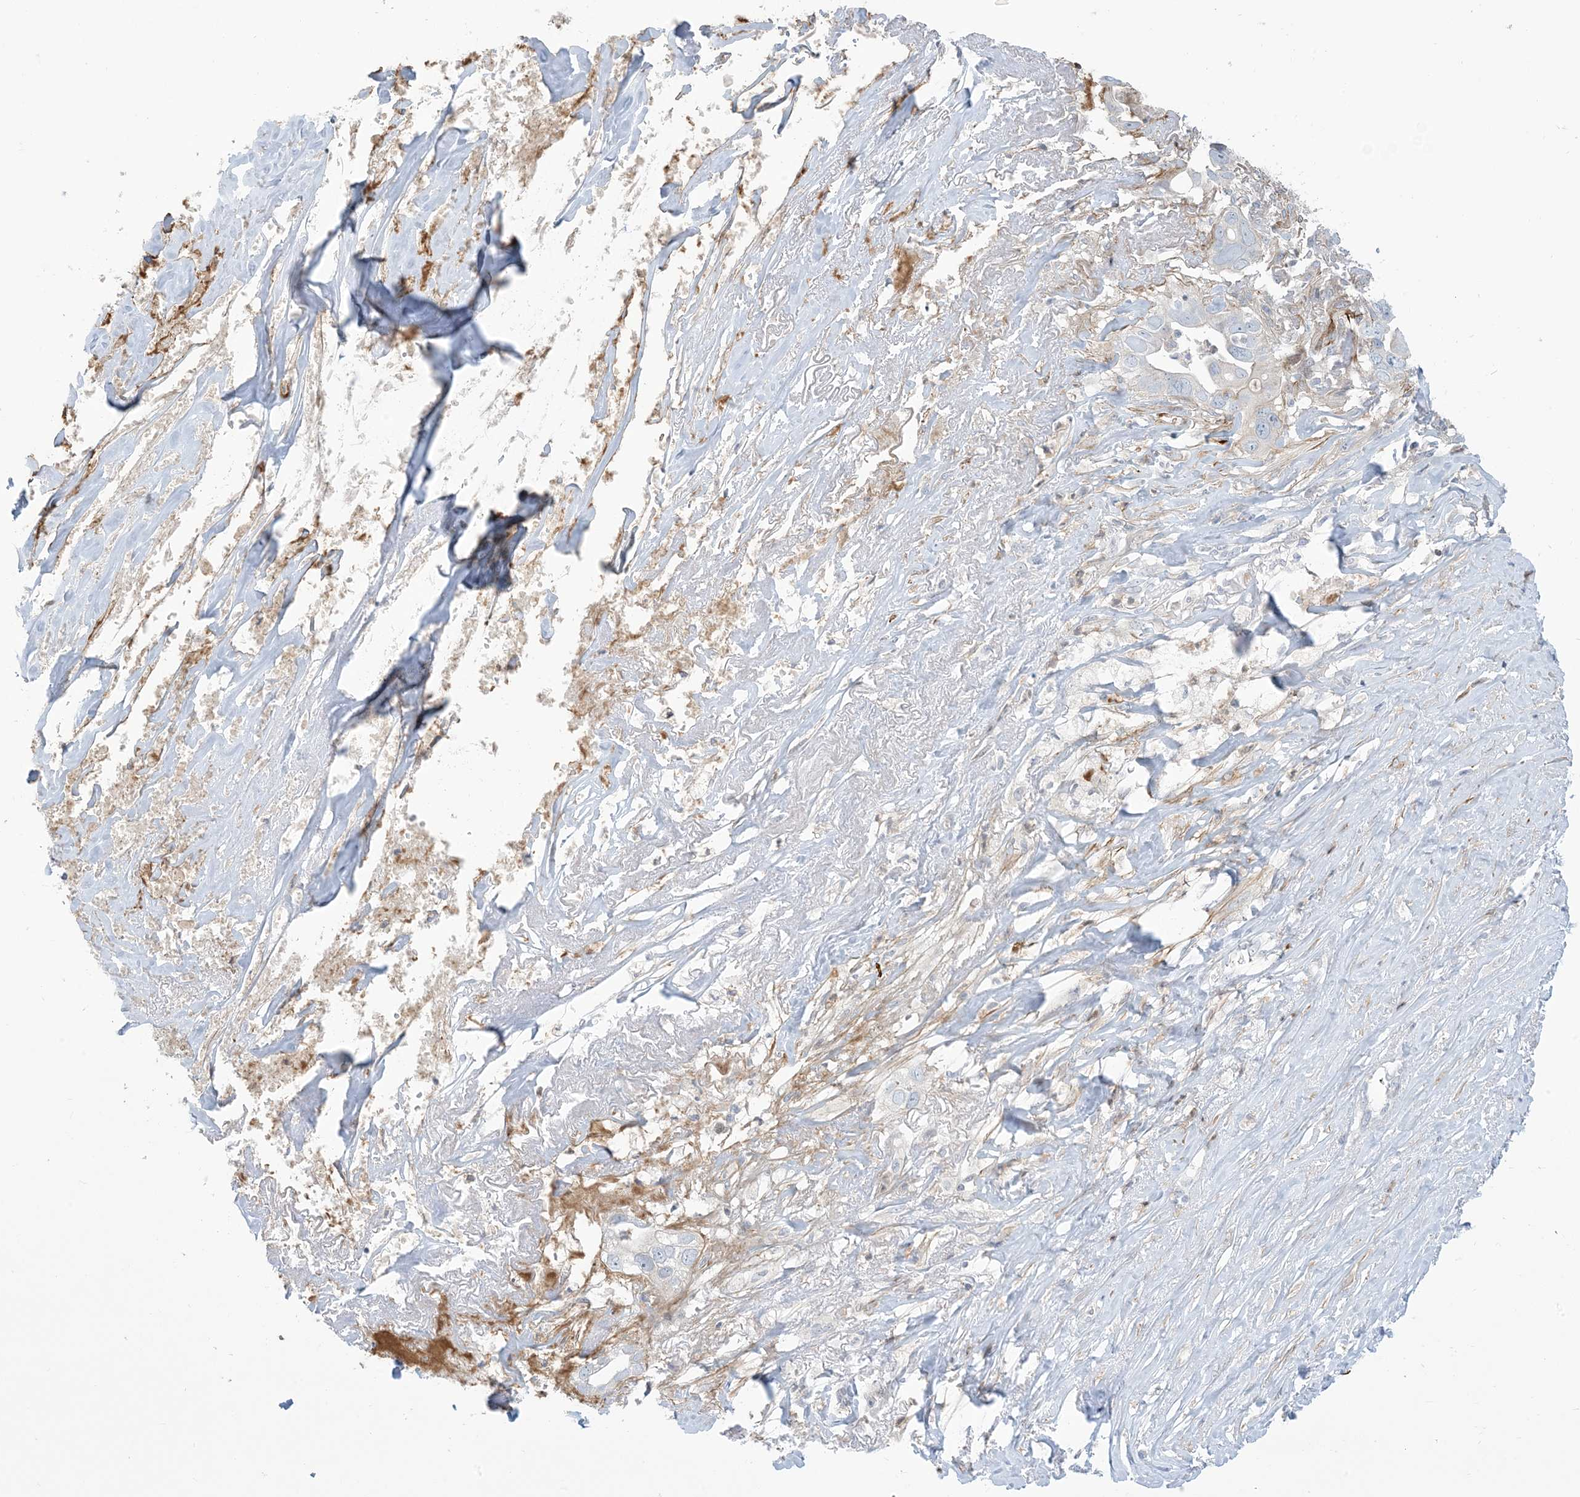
{"staining": {"intensity": "negative", "quantity": "none", "location": "none"}, "tissue": "liver cancer", "cell_type": "Tumor cells", "image_type": "cancer", "snomed": [{"axis": "morphology", "description": "Cholangiocarcinoma"}, {"axis": "topography", "description": "Liver"}], "caption": "Immunohistochemistry (IHC) of human liver cancer (cholangiocarcinoma) exhibits no expression in tumor cells.", "gene": "AFTPH", "patient": {"sex": "female", "age": 79}}